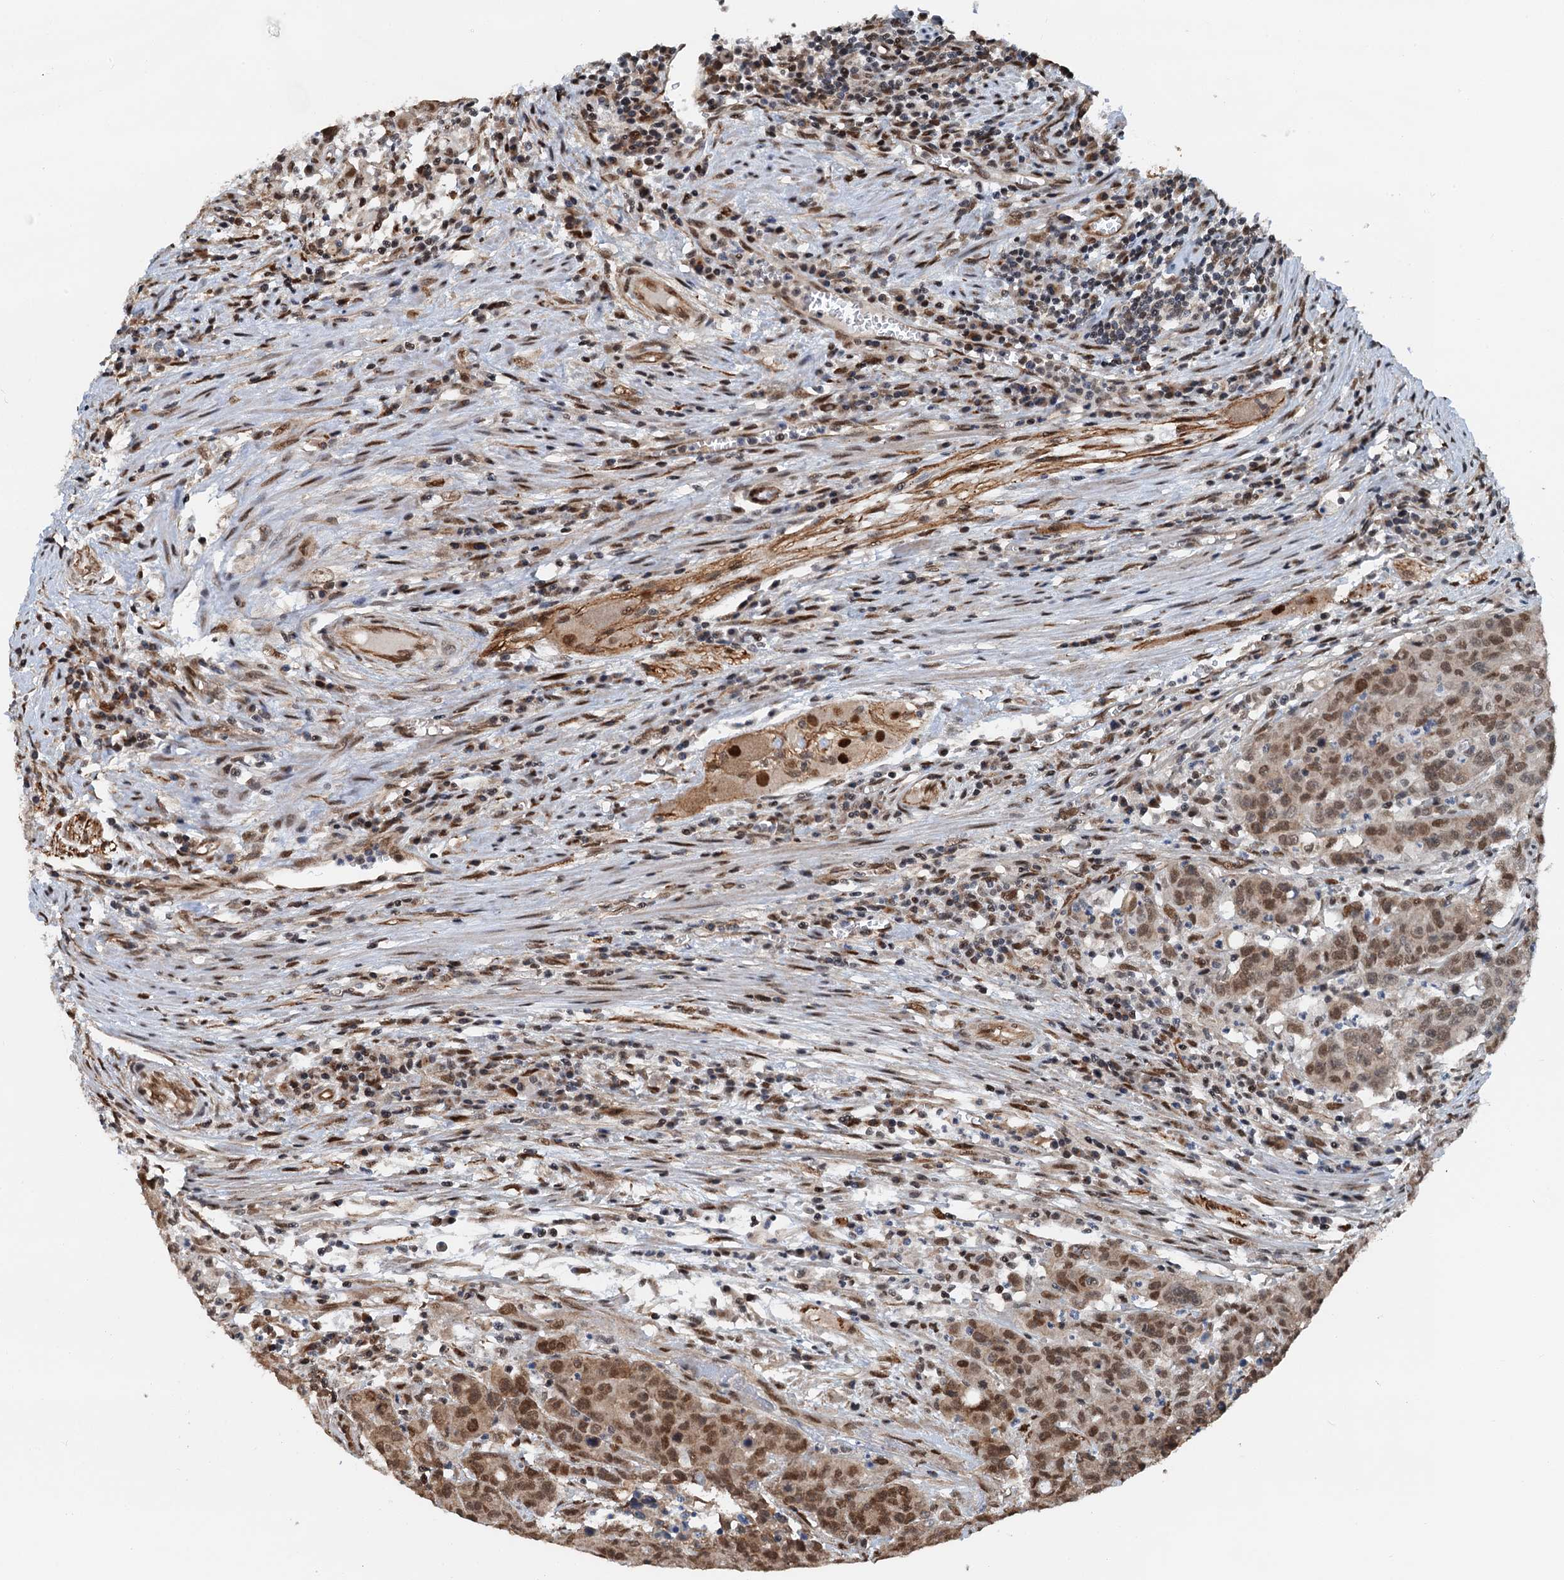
{"staining": {"intensity": "moderate", "quantity": ">75%", "location": "nuclear"}, "tissue": "colorectal cancer", "cell_type": "Tumor cells", "image_type": "cancer", "snomed": [{"axis": "morphology", "description": "Adenocarcinoma, NOS"}, {"axis": "topography", "description": "Colon"}], "caption": "The histopathology image reveals a brown stain indicating the presence of a protein in the nuclear of tumor cells in colorectal adenocarcinoma. (DAB (3,3'-diaminobenzidine) IHC, brown staining for protein, blue staining for nuclei).", "gene": "CFDP1", "patient": {"sex": "male", "age": 62}}